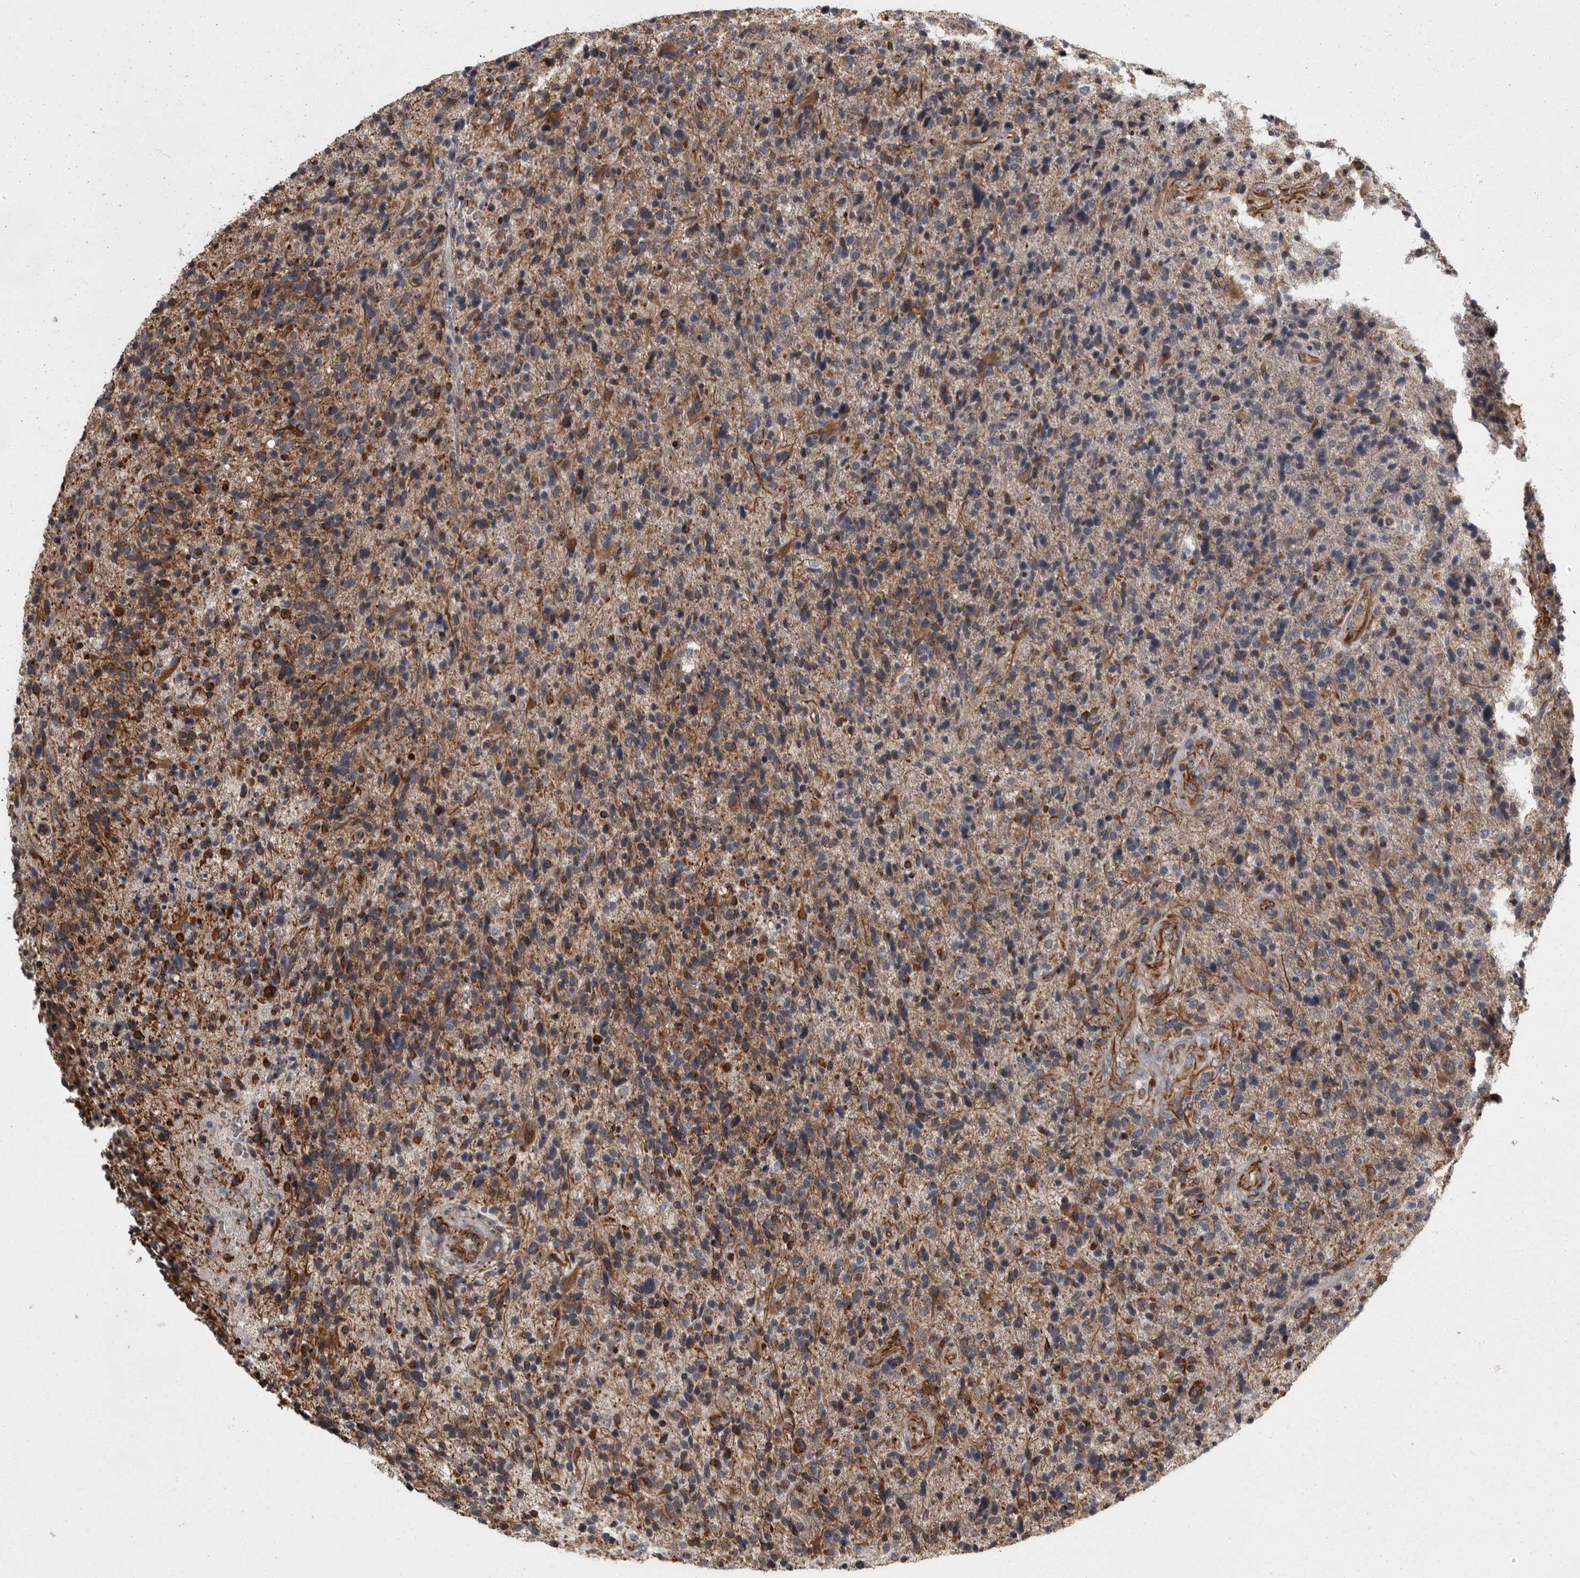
{"staining": {"intensity": "moderate", "quantity": "25%-75%", "location": "cytoplasmic/membranous"}, "tissue": "glioma", "cell_type": "Tumor cells", "image_type": "cancer", "snomed": [{"axis": "morphology", "description": "Glioma, malignant, High grade"}, {"axis": "topography", "description": "Brain"}], "caption": "Immunohistochemical staining of glioma demonstrates medium levels of moderate cytoplasmic/membranous staining in approximately 25%-75% of tumor cells.", "gene": "FAAP100", "patient": {"sex": "male", "age": 72}}